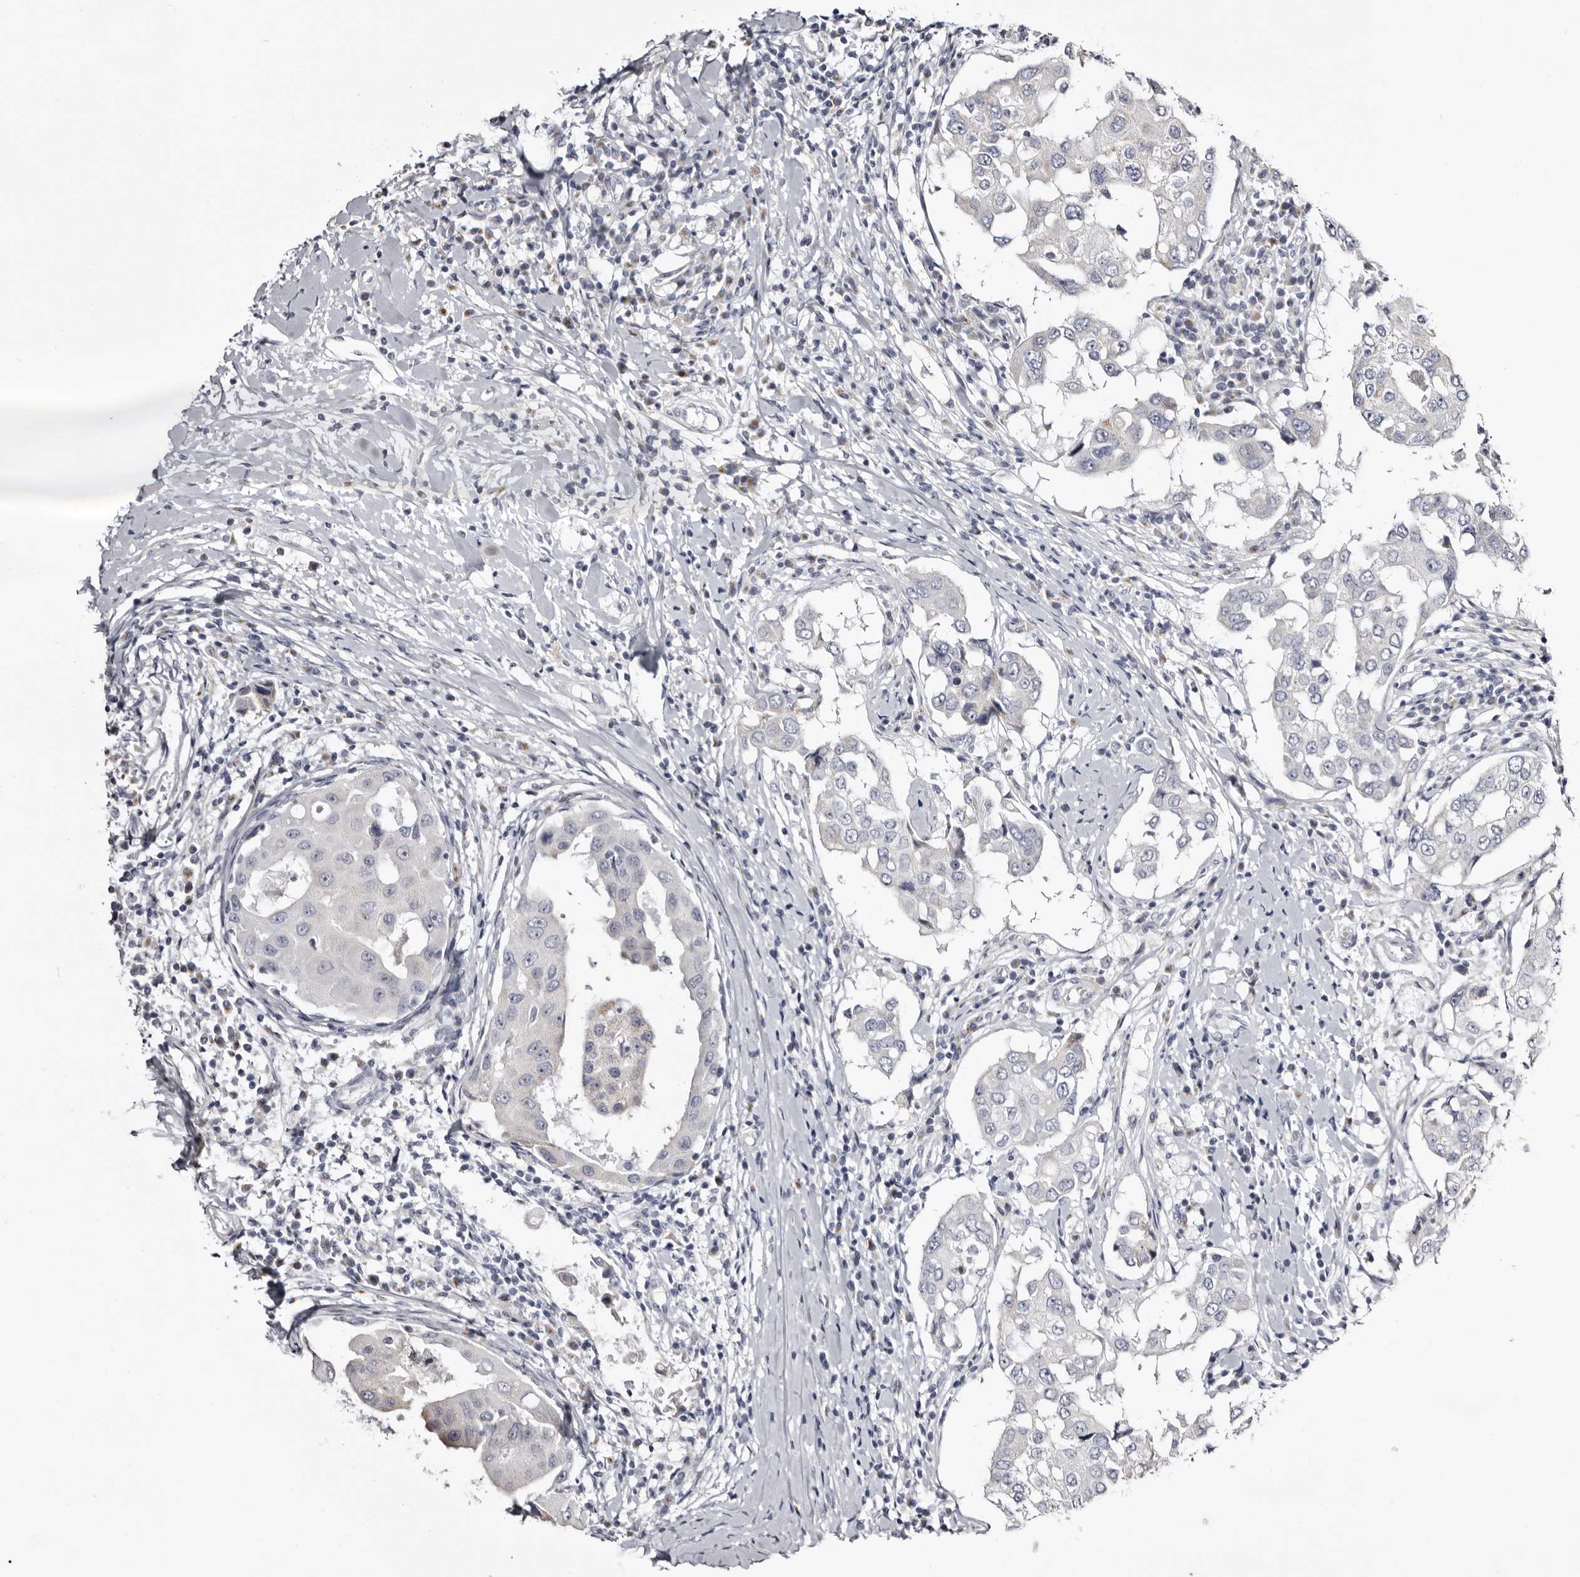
{"staining": {"intensity": "negative", "quantity": "none", "location": "none"}, "tissue": "breast cancer", "cell_type": "Tumor cells", "image_type": "cancer", "snomed": [{"axis": "morphology", "description": "Duct carcinoma"}, {"axis": "topography", "description": "Breast"}], "caption": "The histopathology image displays no staining of tumor cells in intraductal carcinoma (breast).", "gene": "CASQ1", "patient": {"sex": "female", "age": 27}}